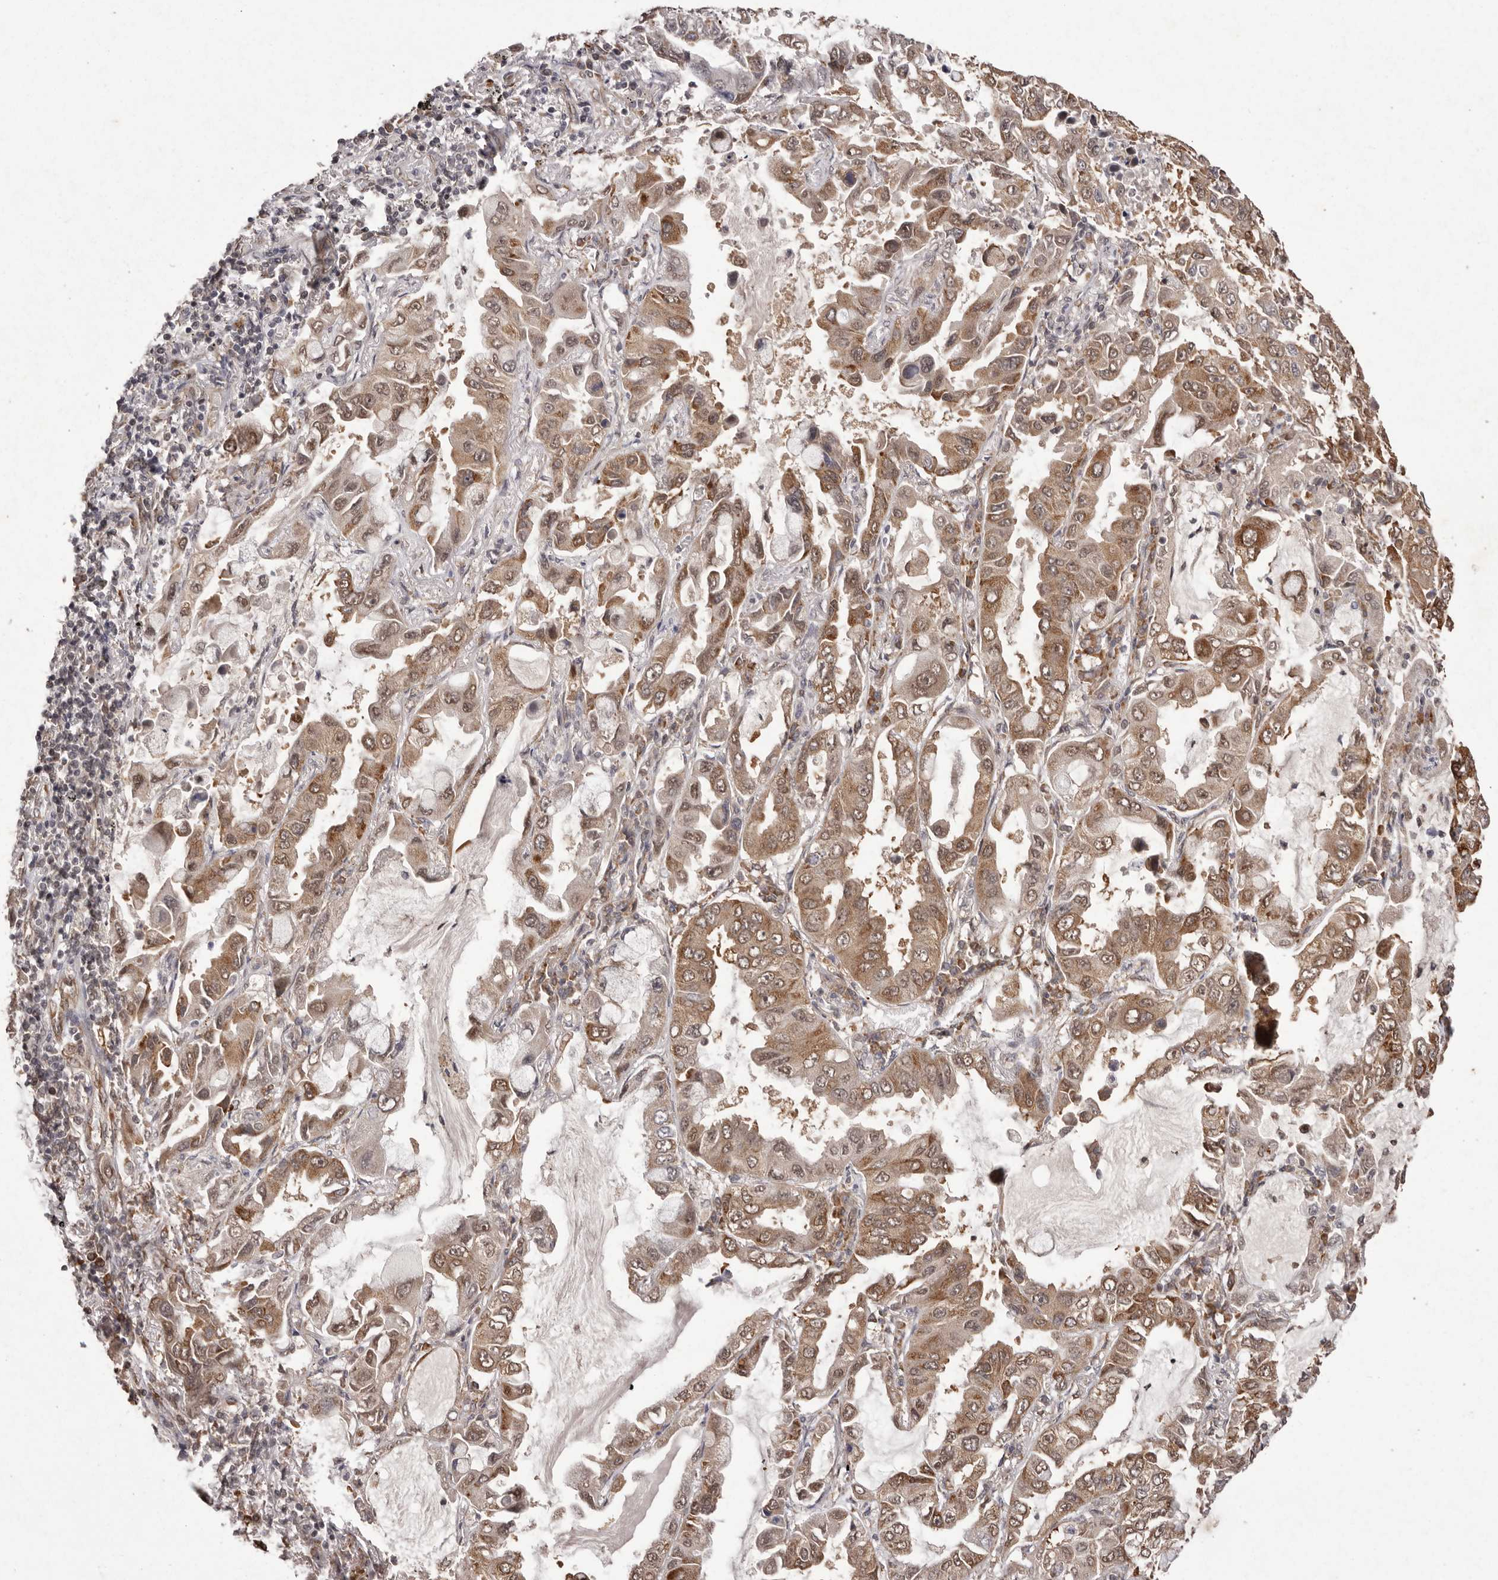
{"staining": {"intensity": "moderate", "quantity": ">75%", "location": "cytoplasmic/membranous,nuclear"}, "tissue": "lung cancer", "cell_type": "Tumor cells", "image_type": "cancer", "snomed": [{"axis": "morphology", "description": "Adenocarcinoma, NOS"}, {"axis": "topography", "description": "Lung"}], "caption": "This is an image of IHC staining of lung adenocarcinoma, which shows moderate expression in the cytoplasmic/membranous and nuclear of tumor cells.", "gene": "LRGUK", "patient": {"sex": "male", "age": 64}}